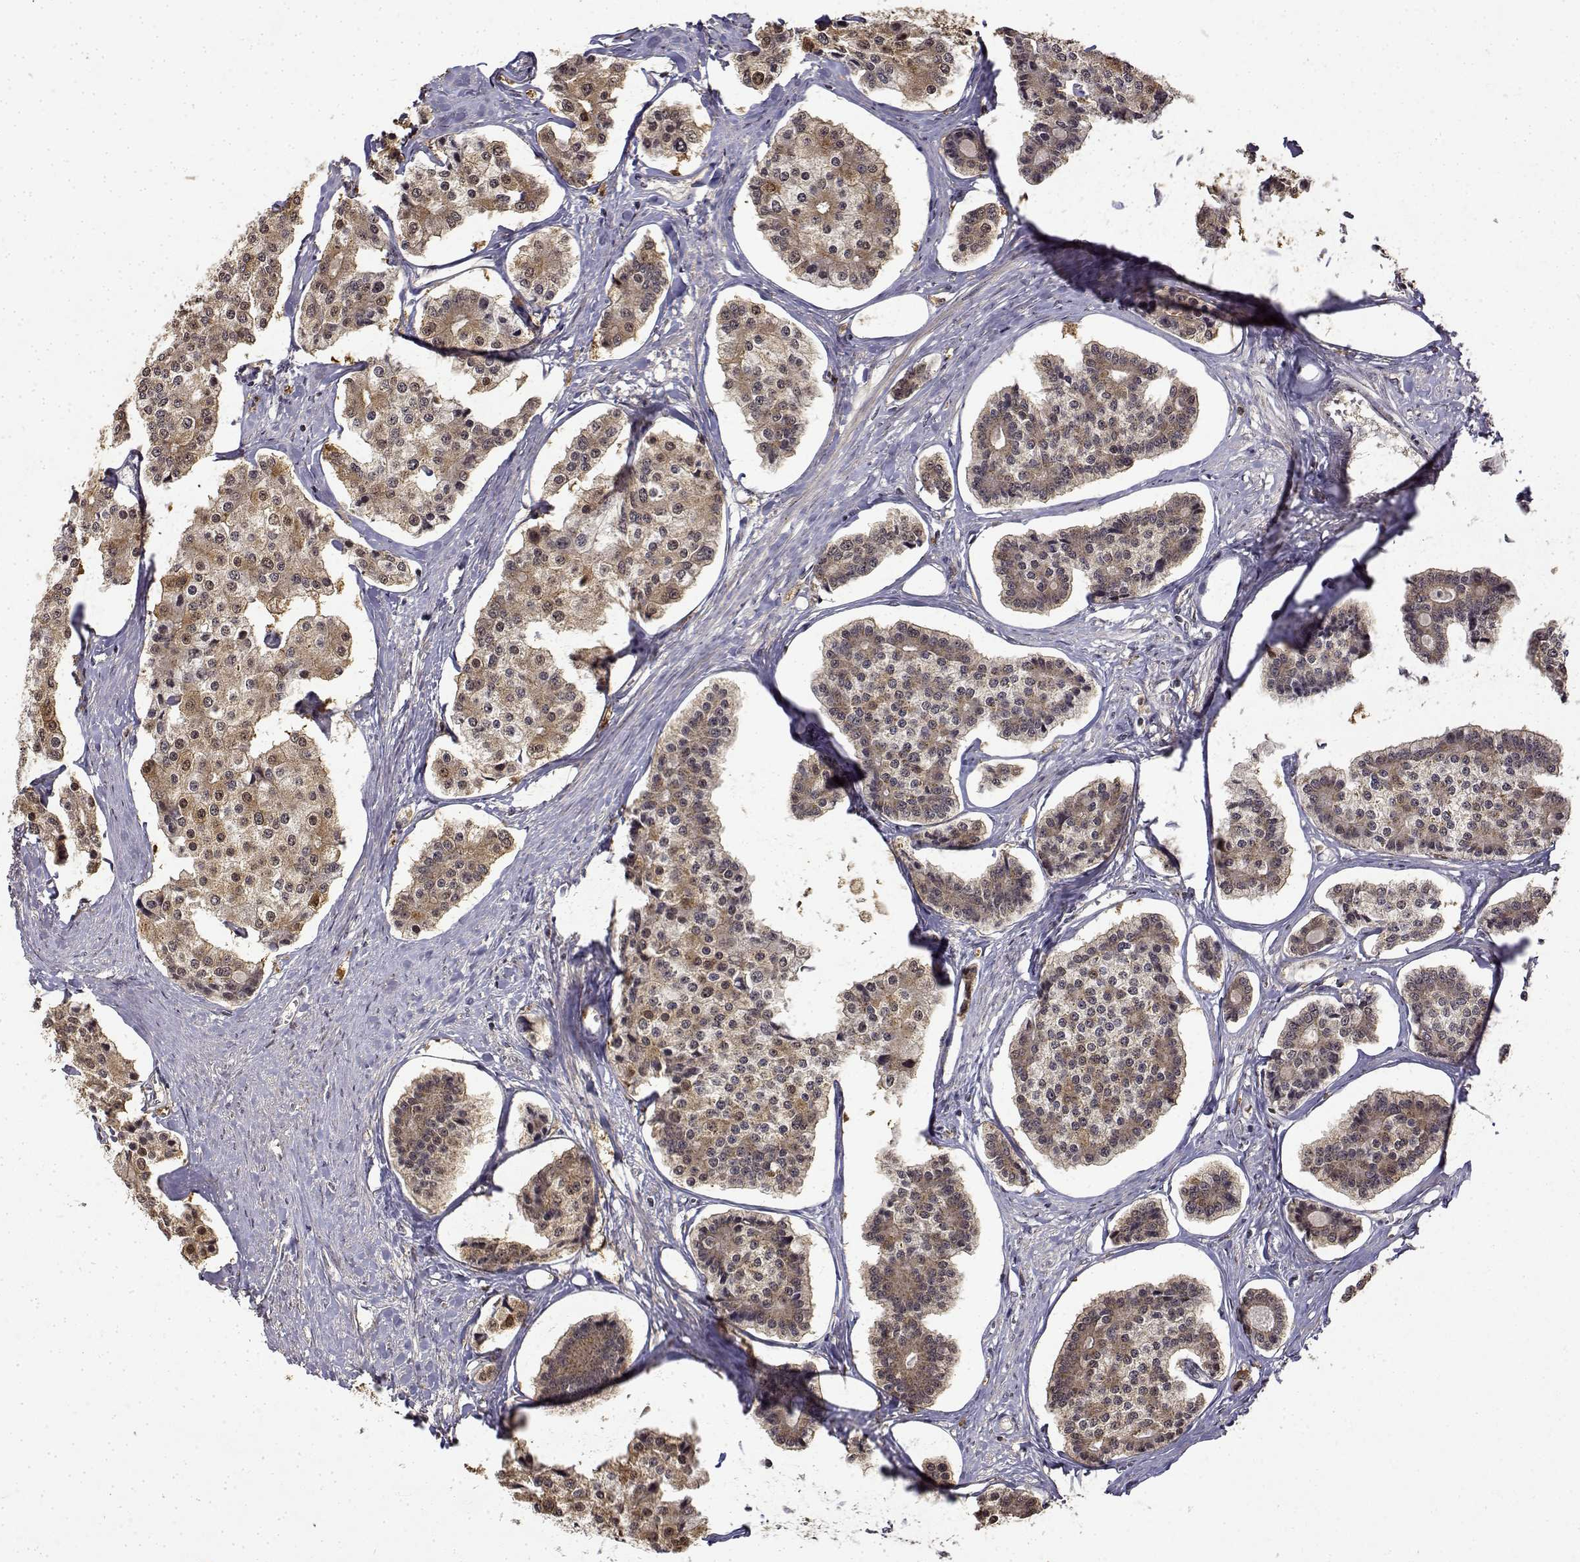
{"staining": {"intensity": "weak", "quantity": ">75%", "location": "cytoplasmic/membranous"}, "tissue": "carcinoid", "cell_type": "Tumor cells", "image_type": "cancer", "snomed": [{"axis": "morphology", "description": "Carcinoid, malignant, NOS"}, {"axis": "topography", "description": "Small intestine"}], "caption": "The micrograph displays immunohistochemical staining of malignant carcinoid. There is weak cytoplasmic/membranous expression is identified in approximately >75% of tumor cells.", "gene": "BDNF", "patient": {"sex": "female", "age": 65}}